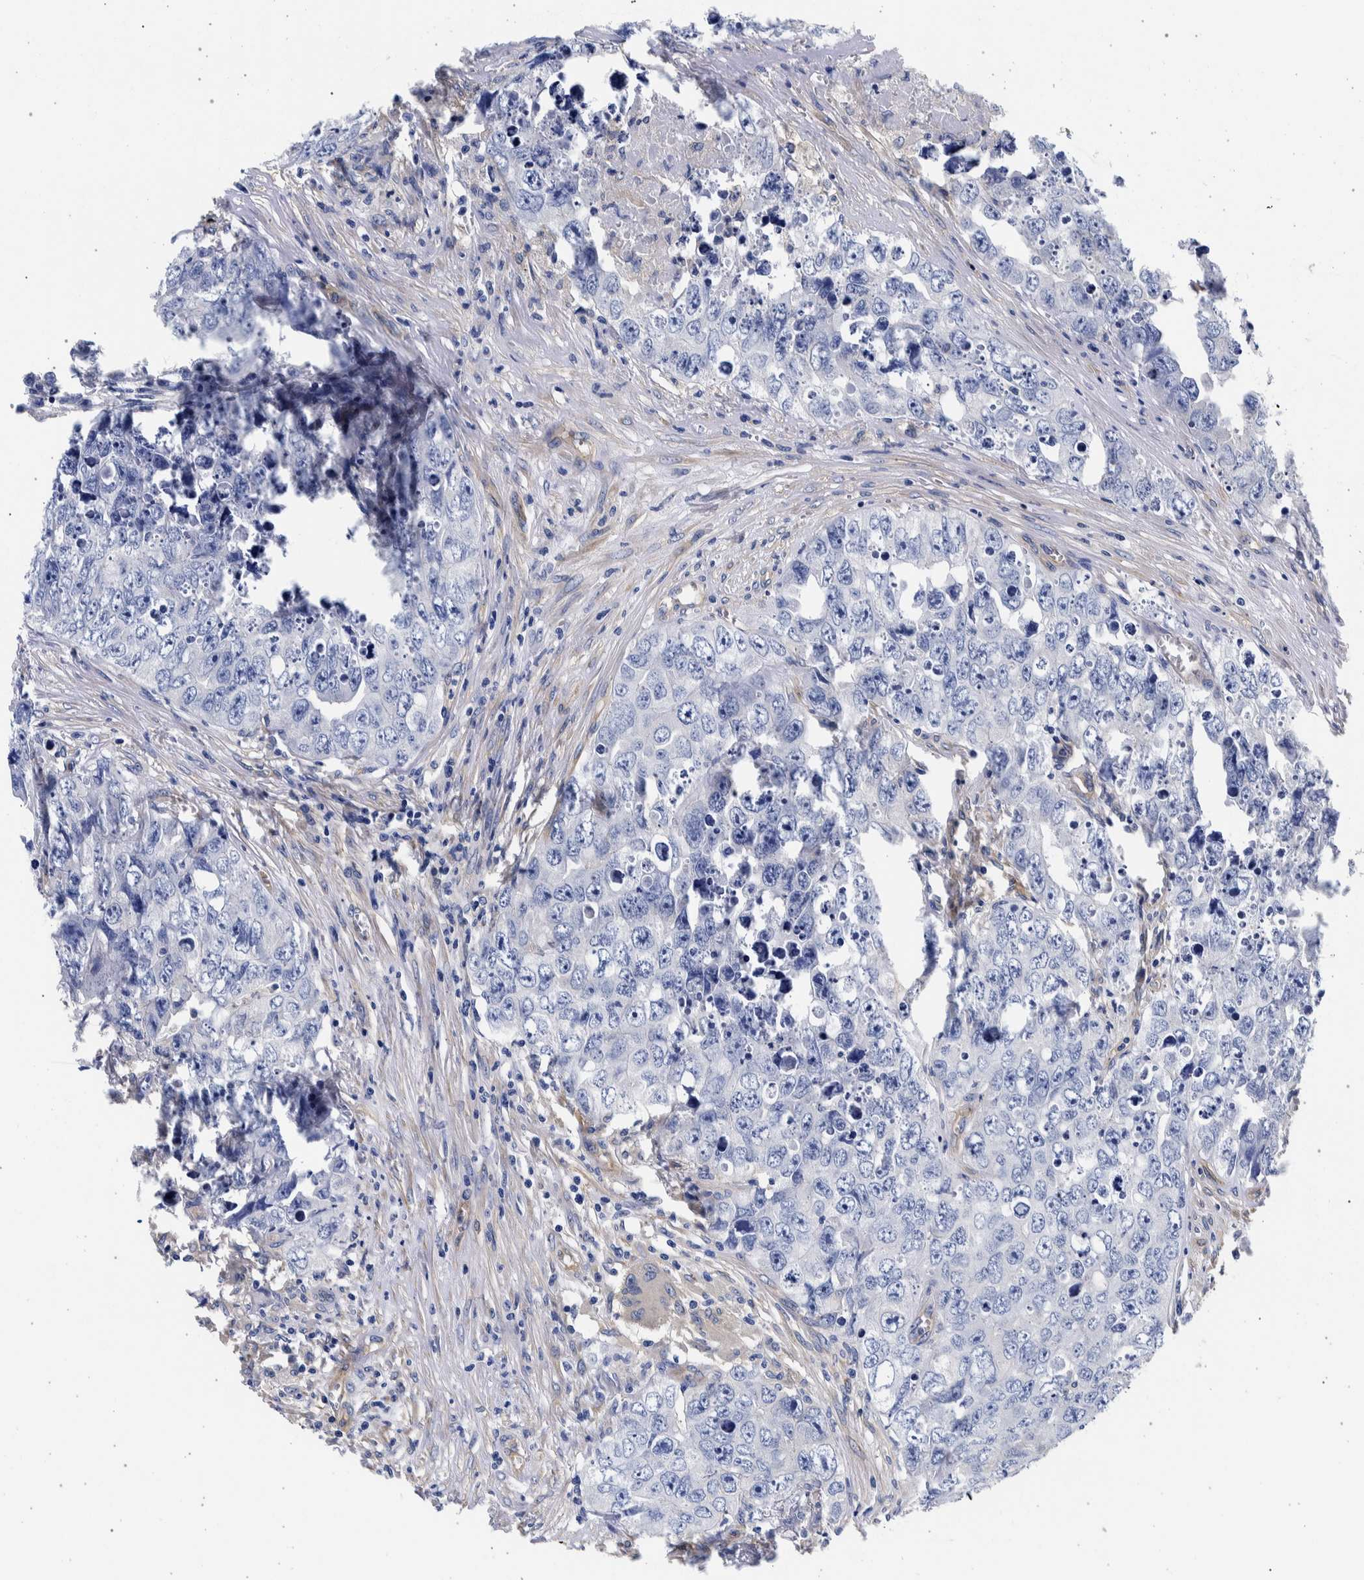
{"staining": {"intensity": "negative", "quantity": "none", "location": "none"}, "tissue": "testis cancer", "cell_type": "Tumor cells", "image_type": "cancer", "snomed": [{"axis": "morphology", "description": "Seminoma, NOS"}, {"axis": "morphology", "description": "Carcinoma, Embryonal, NOS"}, {"axis": "topography", "description": "Testis"}], "caption": "Immunohistochemistry (IHC) micrograph of neoplastic tissue: human testis embryonal carcinoma stained with DAB (3,3'-diaminobenzidine) demonstrates no significant protein positivity in tumor cells.", "gene": "NIBAN2", "patient": {"sex": "male", "age": 43}}